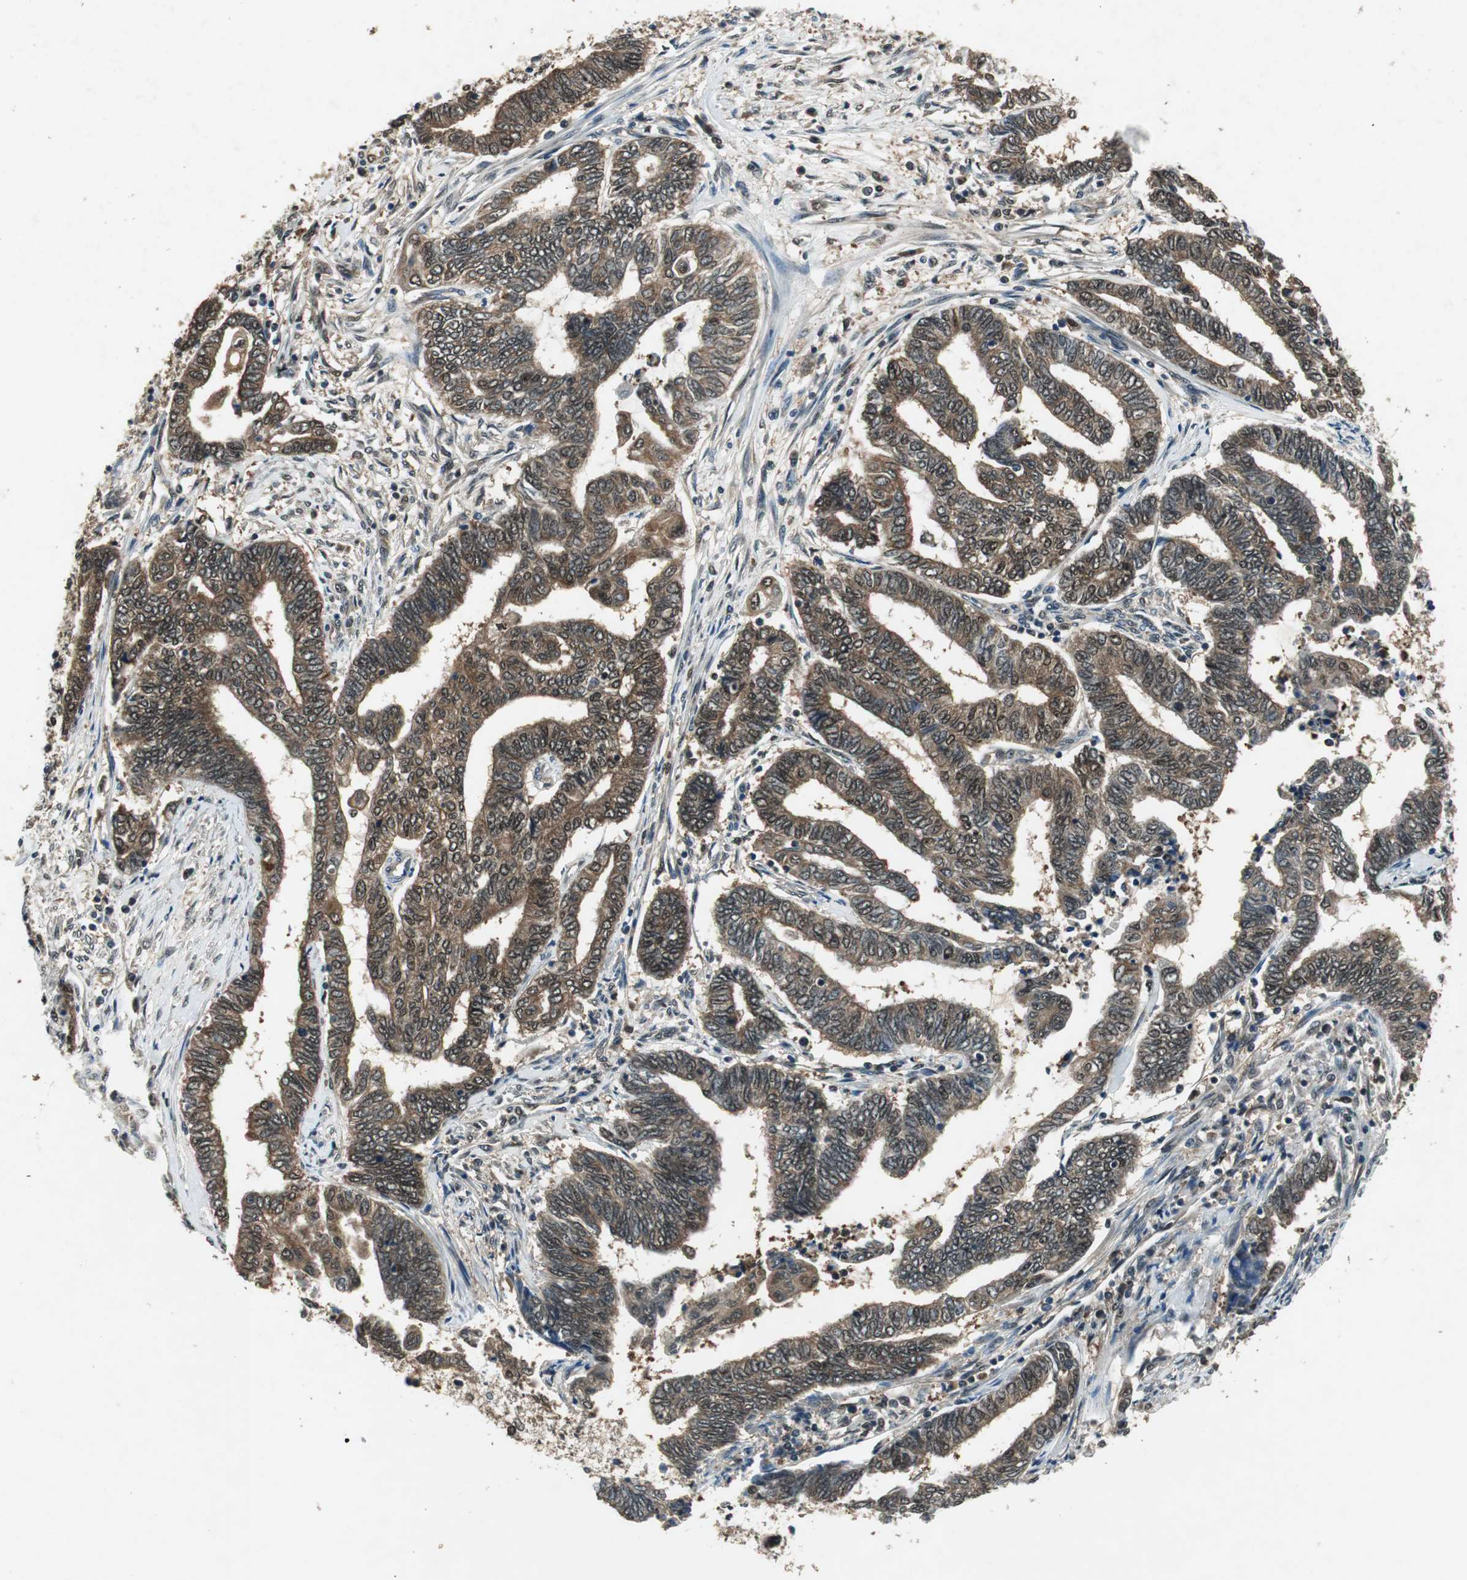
{"staining": {"intensity": "moderate", "quantity": ">75%", "location": "cytoplasmic/membranous,nuclear"}, "tissue": "endometrial cancer", "cell_type": "Tumor cells", "image_type": "cancer", "snomed": [{"axis": "morphology", "description": "Adenocarcinoma, NOS"}, {"axis": "topography", "description": "Uterus"}, {"axis": "topography", "description": "Endometrium"}], "caption": "Protein analysis of endometrial cancer tissue reveals moderate cytoplasmic/membranous and nuclear expression in approximately >75% of tumor cells.", "gene": "PSMB4", "patient": {"sex": "female", "age": 70}}